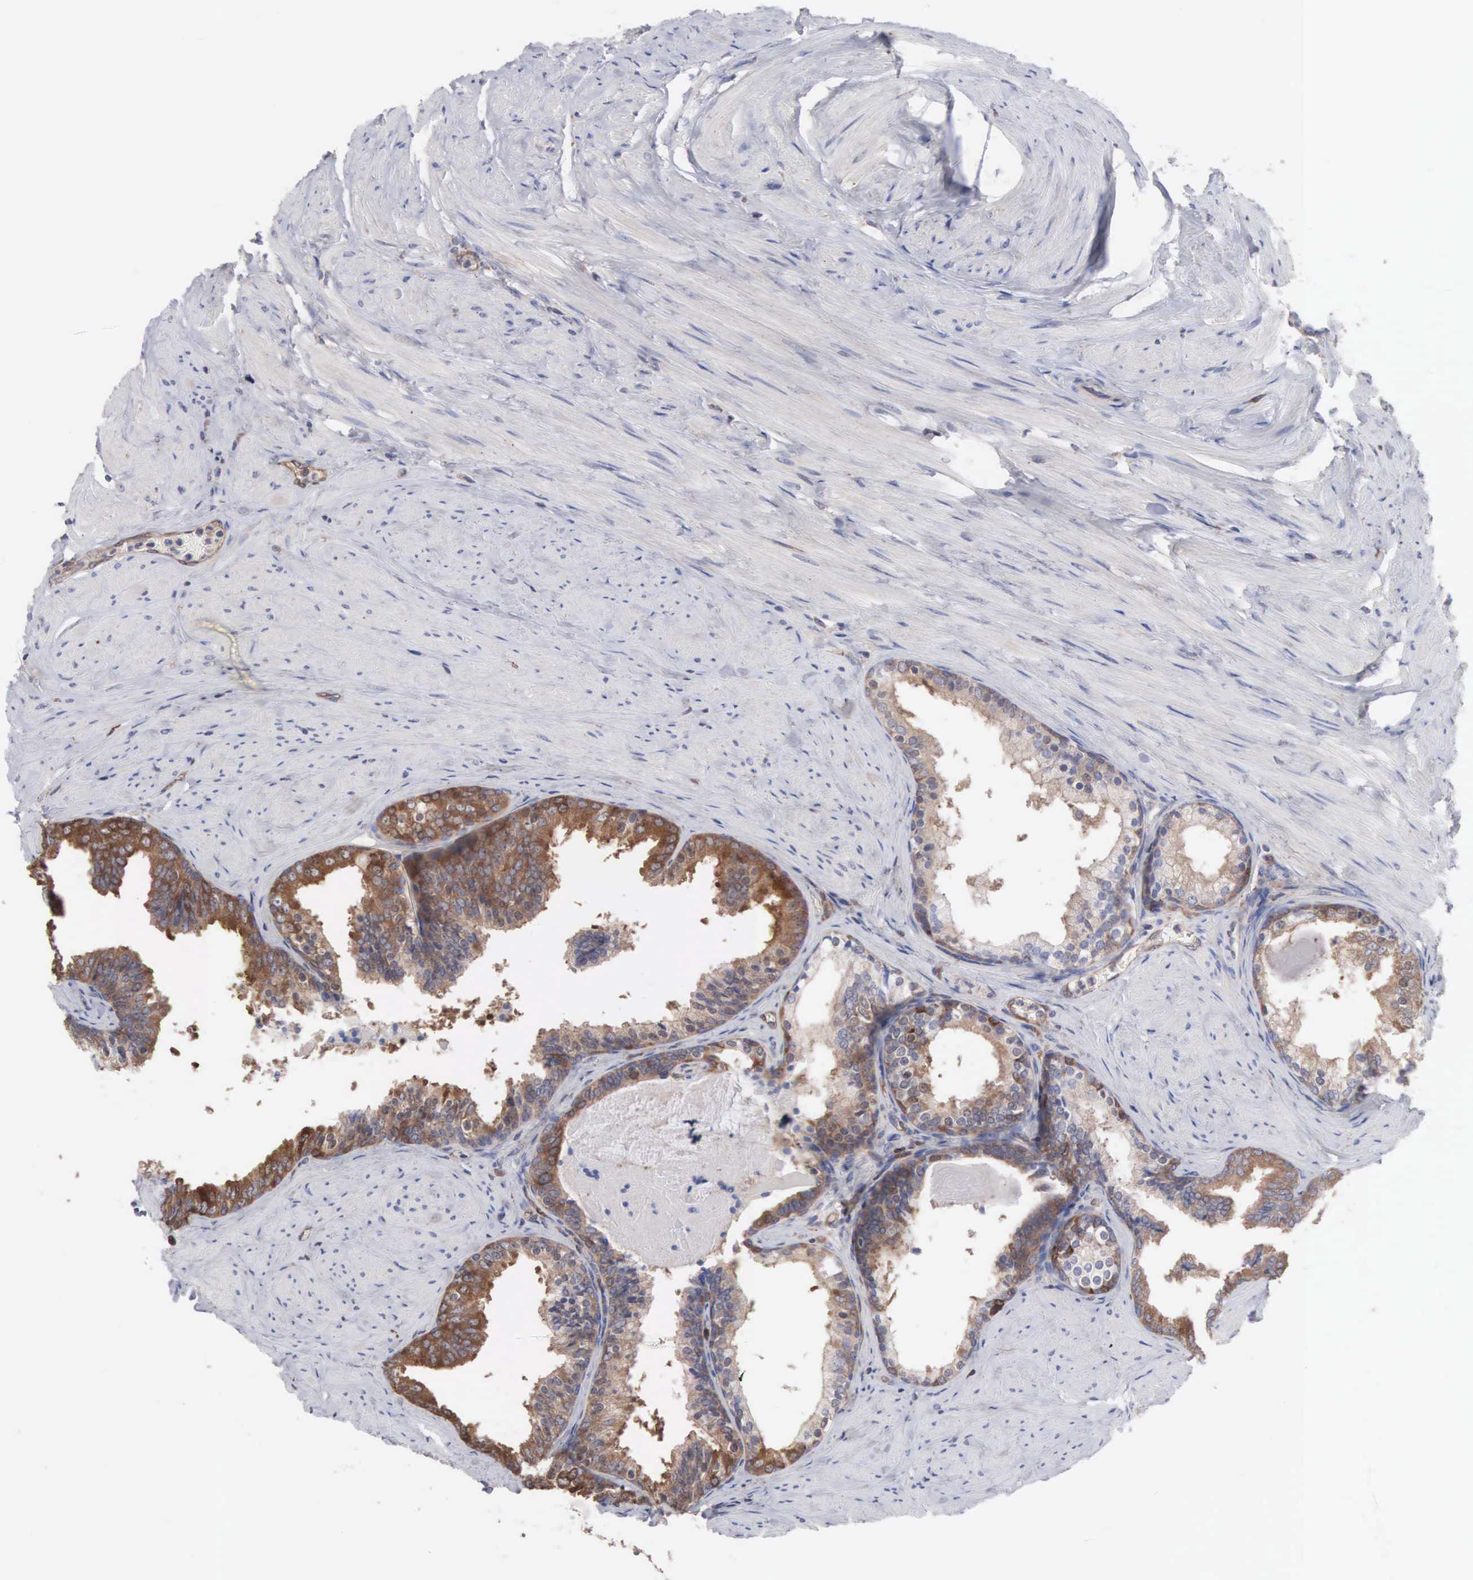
{"staining": {"intensity": "moderate", "quantity": "25%-75%", "location": "cytoplasmic/membranous"}, "tissue": "prostate", "cell_type": "Glandular cells", "image_type": "normal", "snomed": [{"axis": "morphology", "description": "Normal tissue, NOS"}, {"axis": "topography", "description": "Prostate"}], "caption": "Immunohistochemical staining of benign prostate displays 25%-75% levels of moderate cytoplasmic/membranous protein positivity in approximately 25%-75% of glandular cells. Nuclei are stained in blue.", "gene": "MTHFD1", "patient": {"sex": "male", "age": 65}}